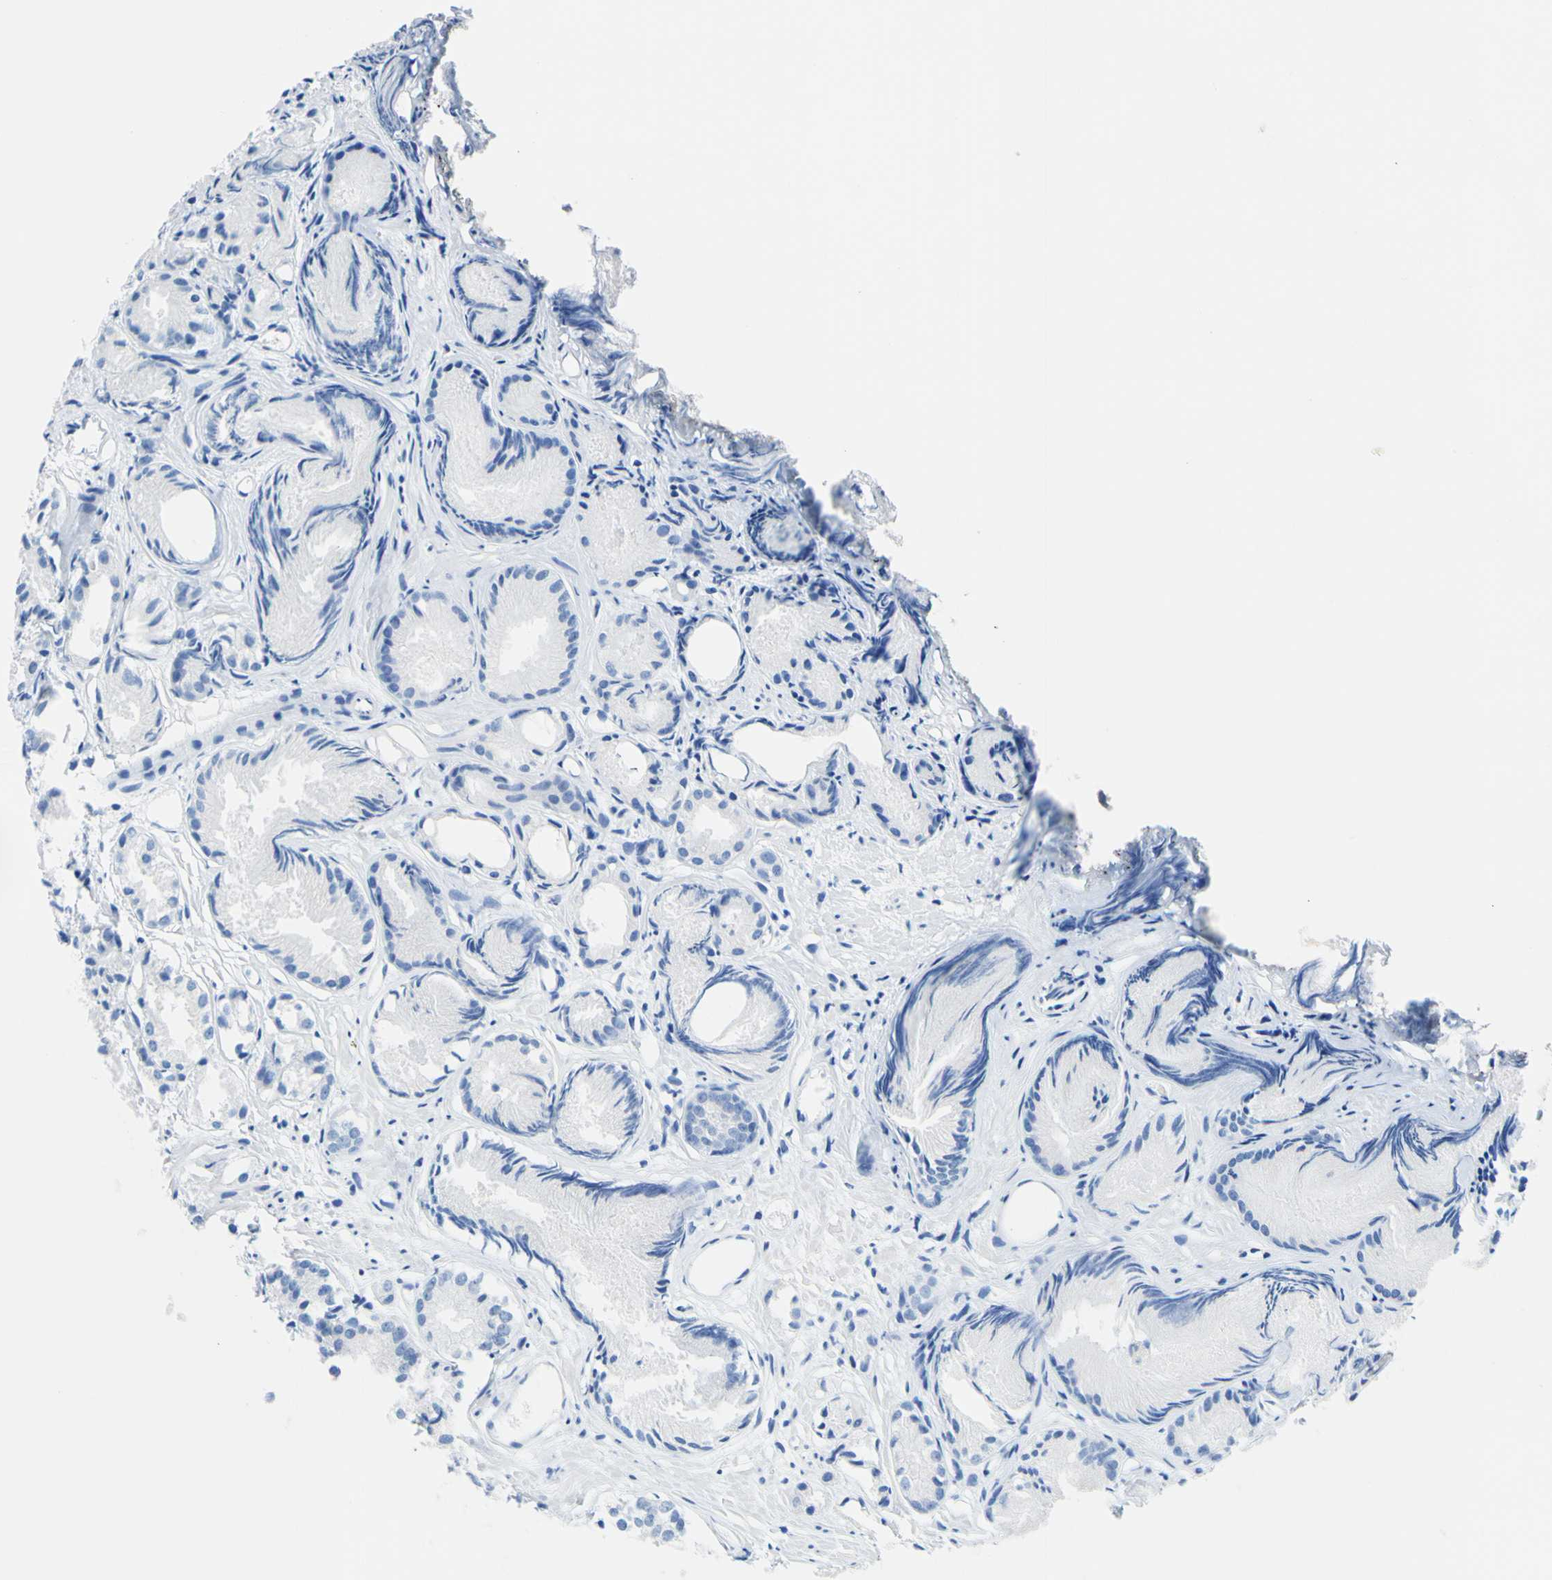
{"staining": {"intensity": "negative", "quantity": "none", "location": "none"}, "tissue": "prostate cancer", "cell_type": "Tumor cells", "image_type": "cancer", "snomed": [{"axis": "morphology", "description": "Adenocarcinoma, Low grade"}, {"axis": "topography", "description": "Prostate"}], "caption": "The photomicrograph exhibits no significant expression in tumor cells of prostate cancer (adenocarcinoma (low-grade)).", "gene": "RARS1", "patient": {"sex": "male", "age": 72}}